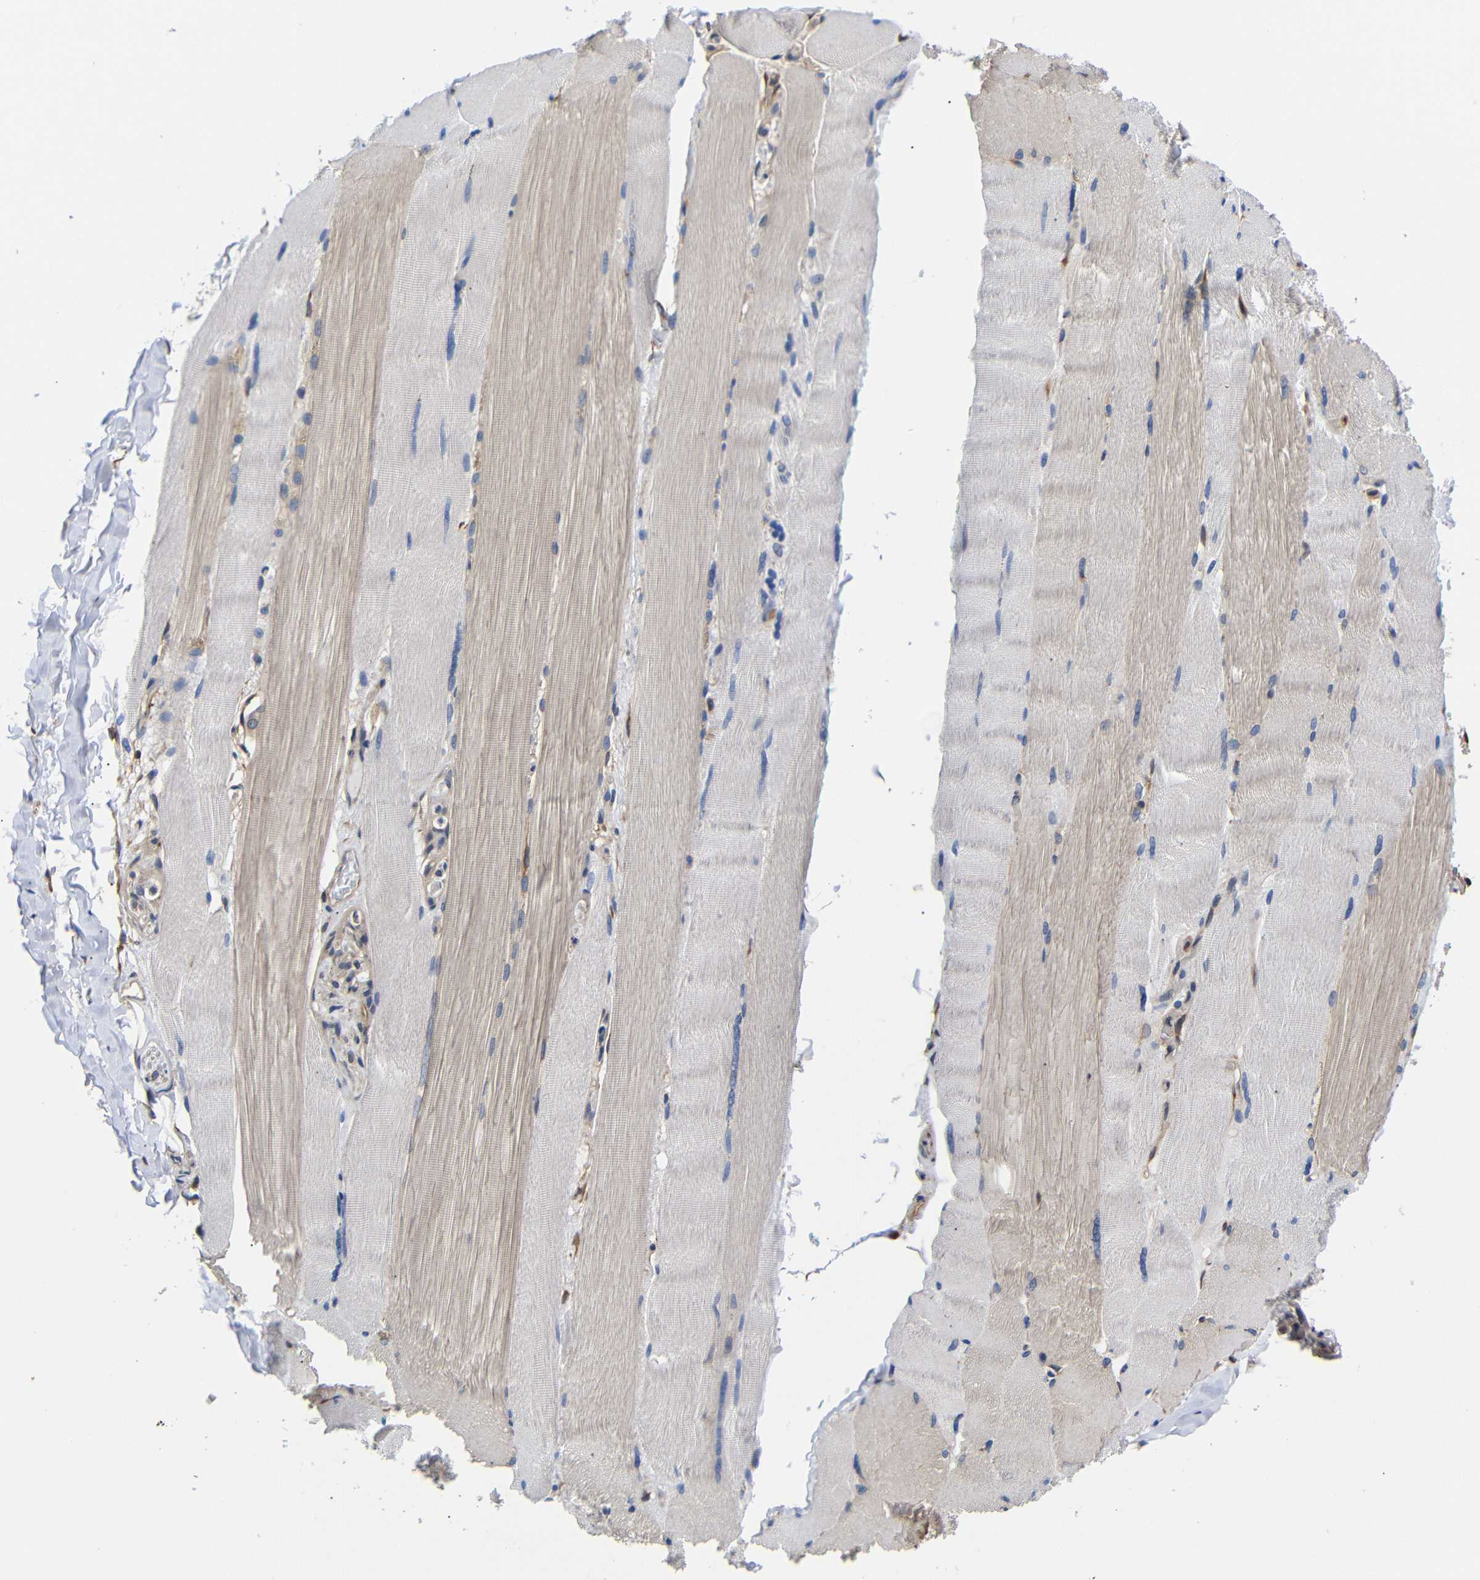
{"staining": {"intensity": "weak", "quantity": "<25%", "location": "cytoplasmic/membranous"}, "tissue": "skeletal muscle", "cell_type": "Myocytes", "image_type": "normal", "snomed": [{"axis": "morphology", "description": "Normal tissue, NOS"}, {"axis": "topography", "description": "Skin"}, {"axis": "topography", "description": "Skeletal muscle"}], "caption": "A high-resolution histopathology image shows immunohistochemistry staining of normal skeletal muscle, which displays no significant positivity in myocytes. The staining is performed using DAB (3,3'-diaminobenzidine) brown chromogen with nuclei counter-stained in using hematoxylin.", "gene": "LRRCC1", "patient": {"sex": "male", "age": 83}}